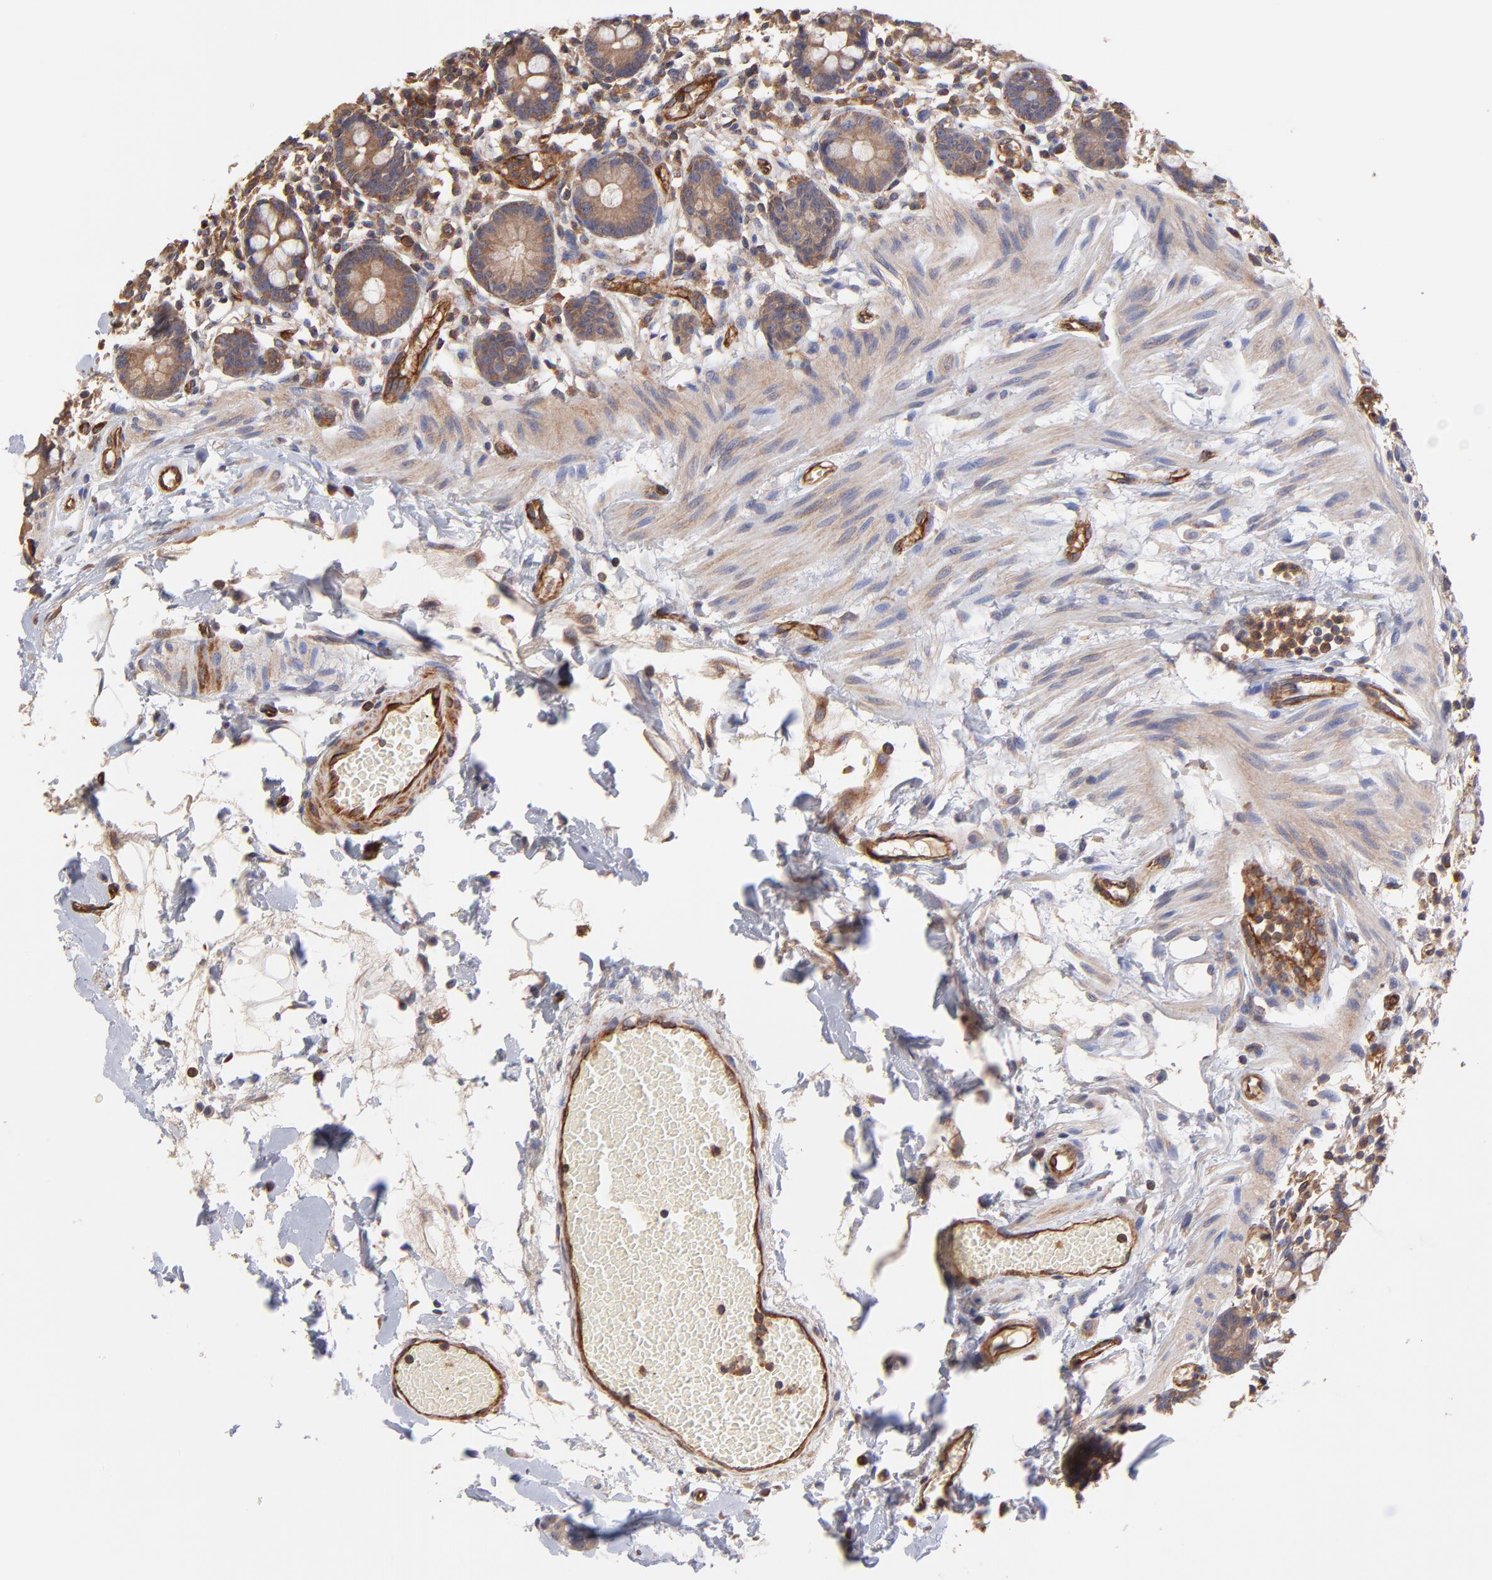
{"staining": {"intensity": "moderate", "quantity": "25%-75%", "location": "cytoplasmic/membranous"}, "tissue": "small intestine", "cell_type": "Glandular cells", "image_type": "normal", "snomed": [{"axis": "morphology", "description": "Normal tissue, NOS"}, {"axis": "topography", "description": "Small intestine"}], "caption": "Protein expression analysis of normal small intestine reveals moderate cytoplasmic/membranous positivity in about 25%-75% of glandular cells.", "gene": "ASB7", "patient": {"sex": "female", "age": 61}}